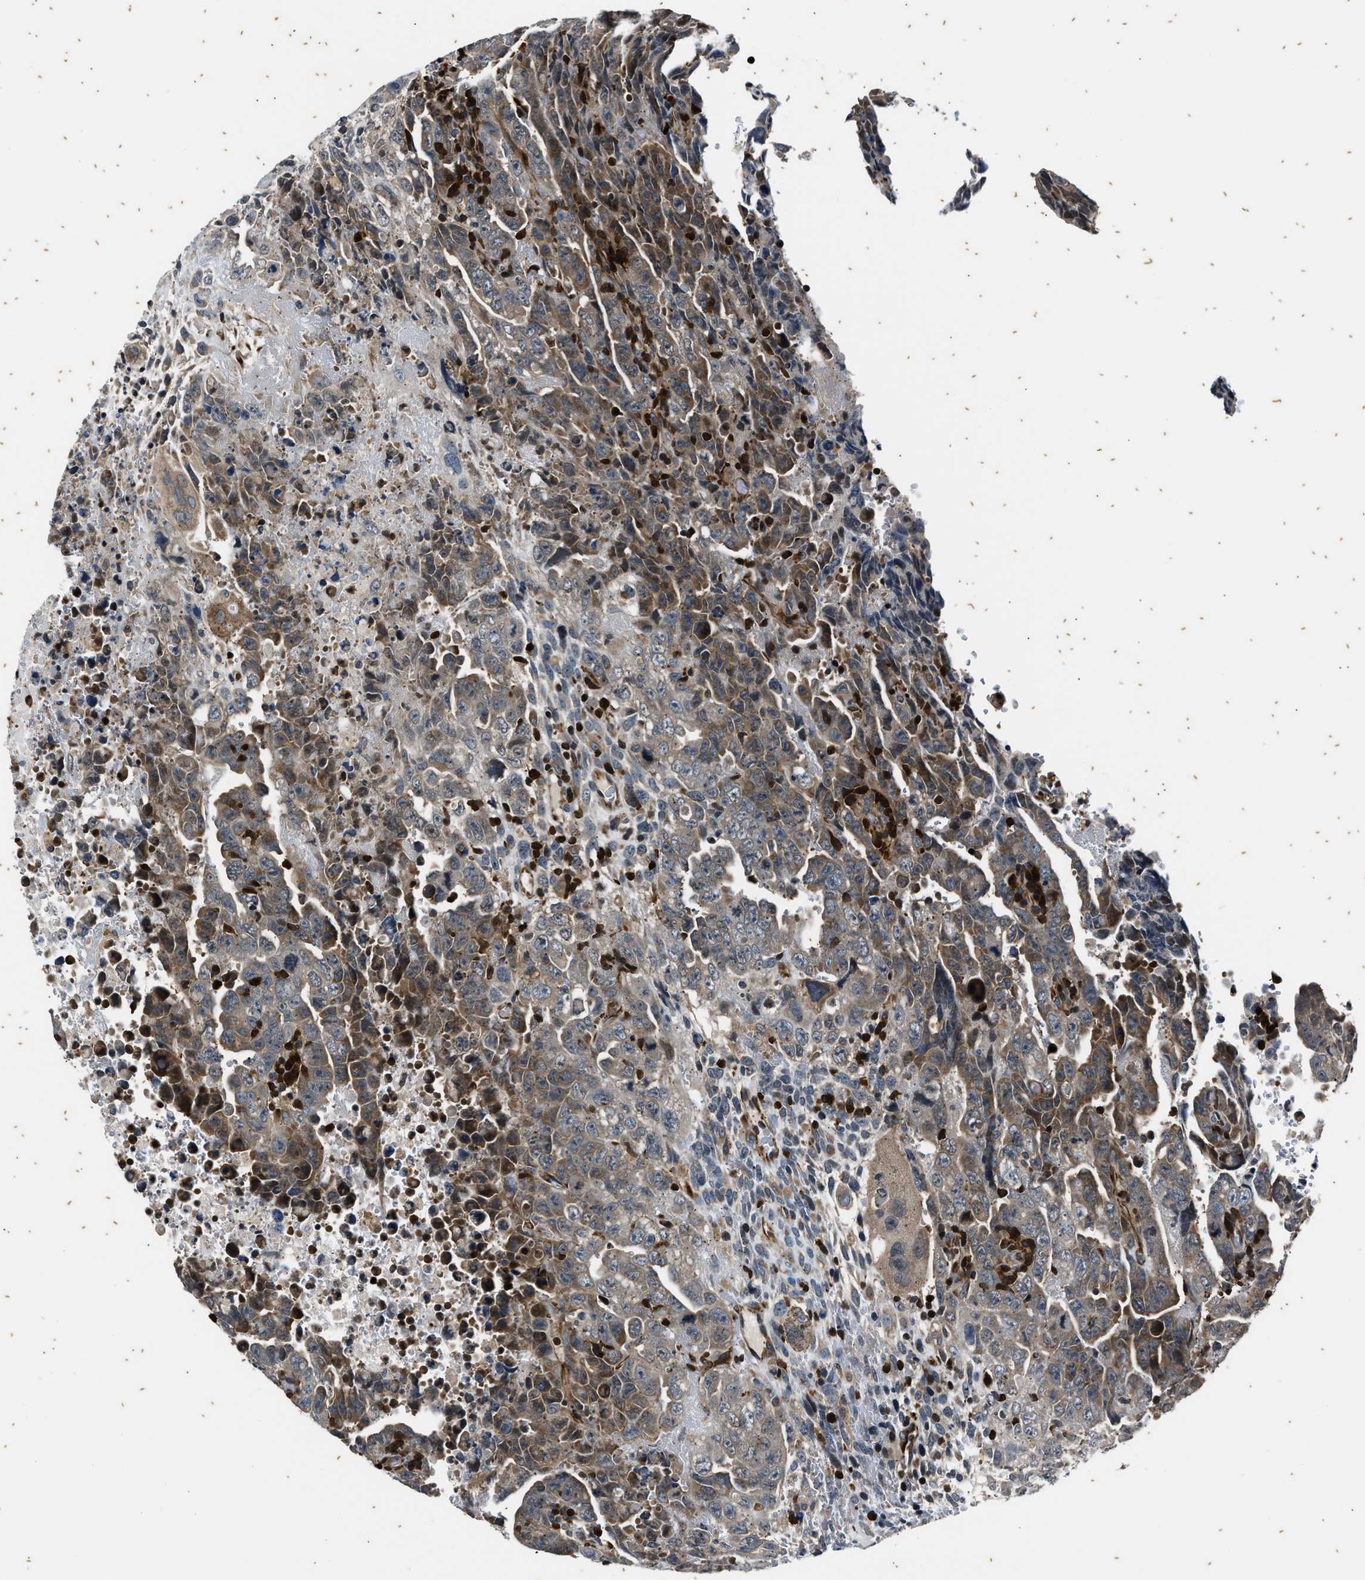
{"staining": {"intensity": "weak", "quantity": "25%-75%", "location": "cytoplasmic/membranous"}, "tissue": "testis cancer", "cell_type": "Tumor cells", "image_type": "cancer", "snomed": [{"axis": "morphology", "description": "Carcinoma, Embryonal, NOS"}, {"axis": "topography", "description": "Testis"}], "caption": "IHC (DAB) staining of embryonal carcinoma (testis) displays weak cytoplasmic/membranous protein staining in about 25%-75% of tumor cells.", "gene": "PTPN7", "patient": {"sex": "male", "age": 28}}